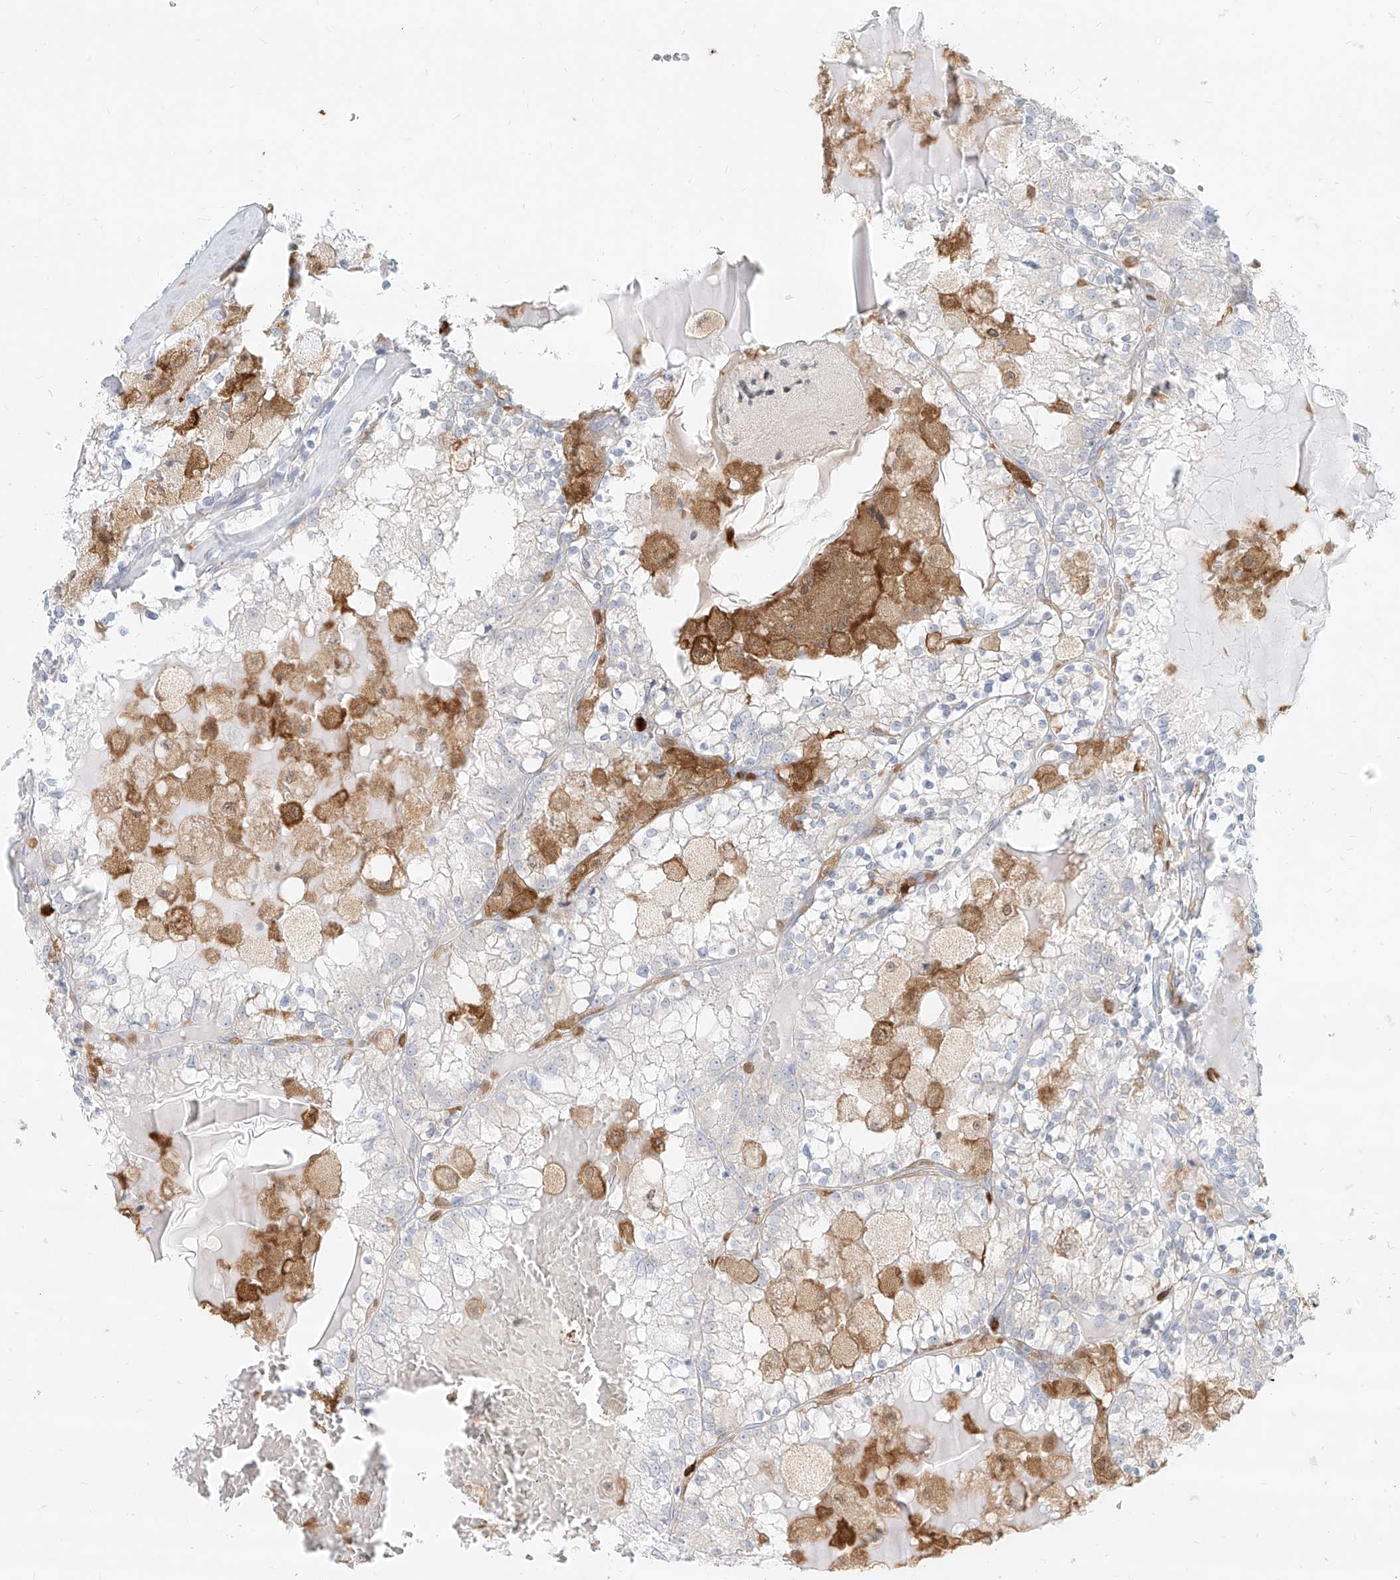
{"staining": {"intensity": "negative", "quantity": "none", "location": "none"}, "tissue": "renal cancer", "cell_type": "Tumor cells", "image_type": "cancer", "snomed": [{"axis": "morphology", "description": "Adenocarcinoma, NOS"}, {"axis": "topography", "description": "Kidney"}], "caption": "The photomicrograph reveals no significant expression in tumor cells of adenocarcinoma (renal).", "gene": "PGD", "patient": {"sex": "female", "age": 56}}